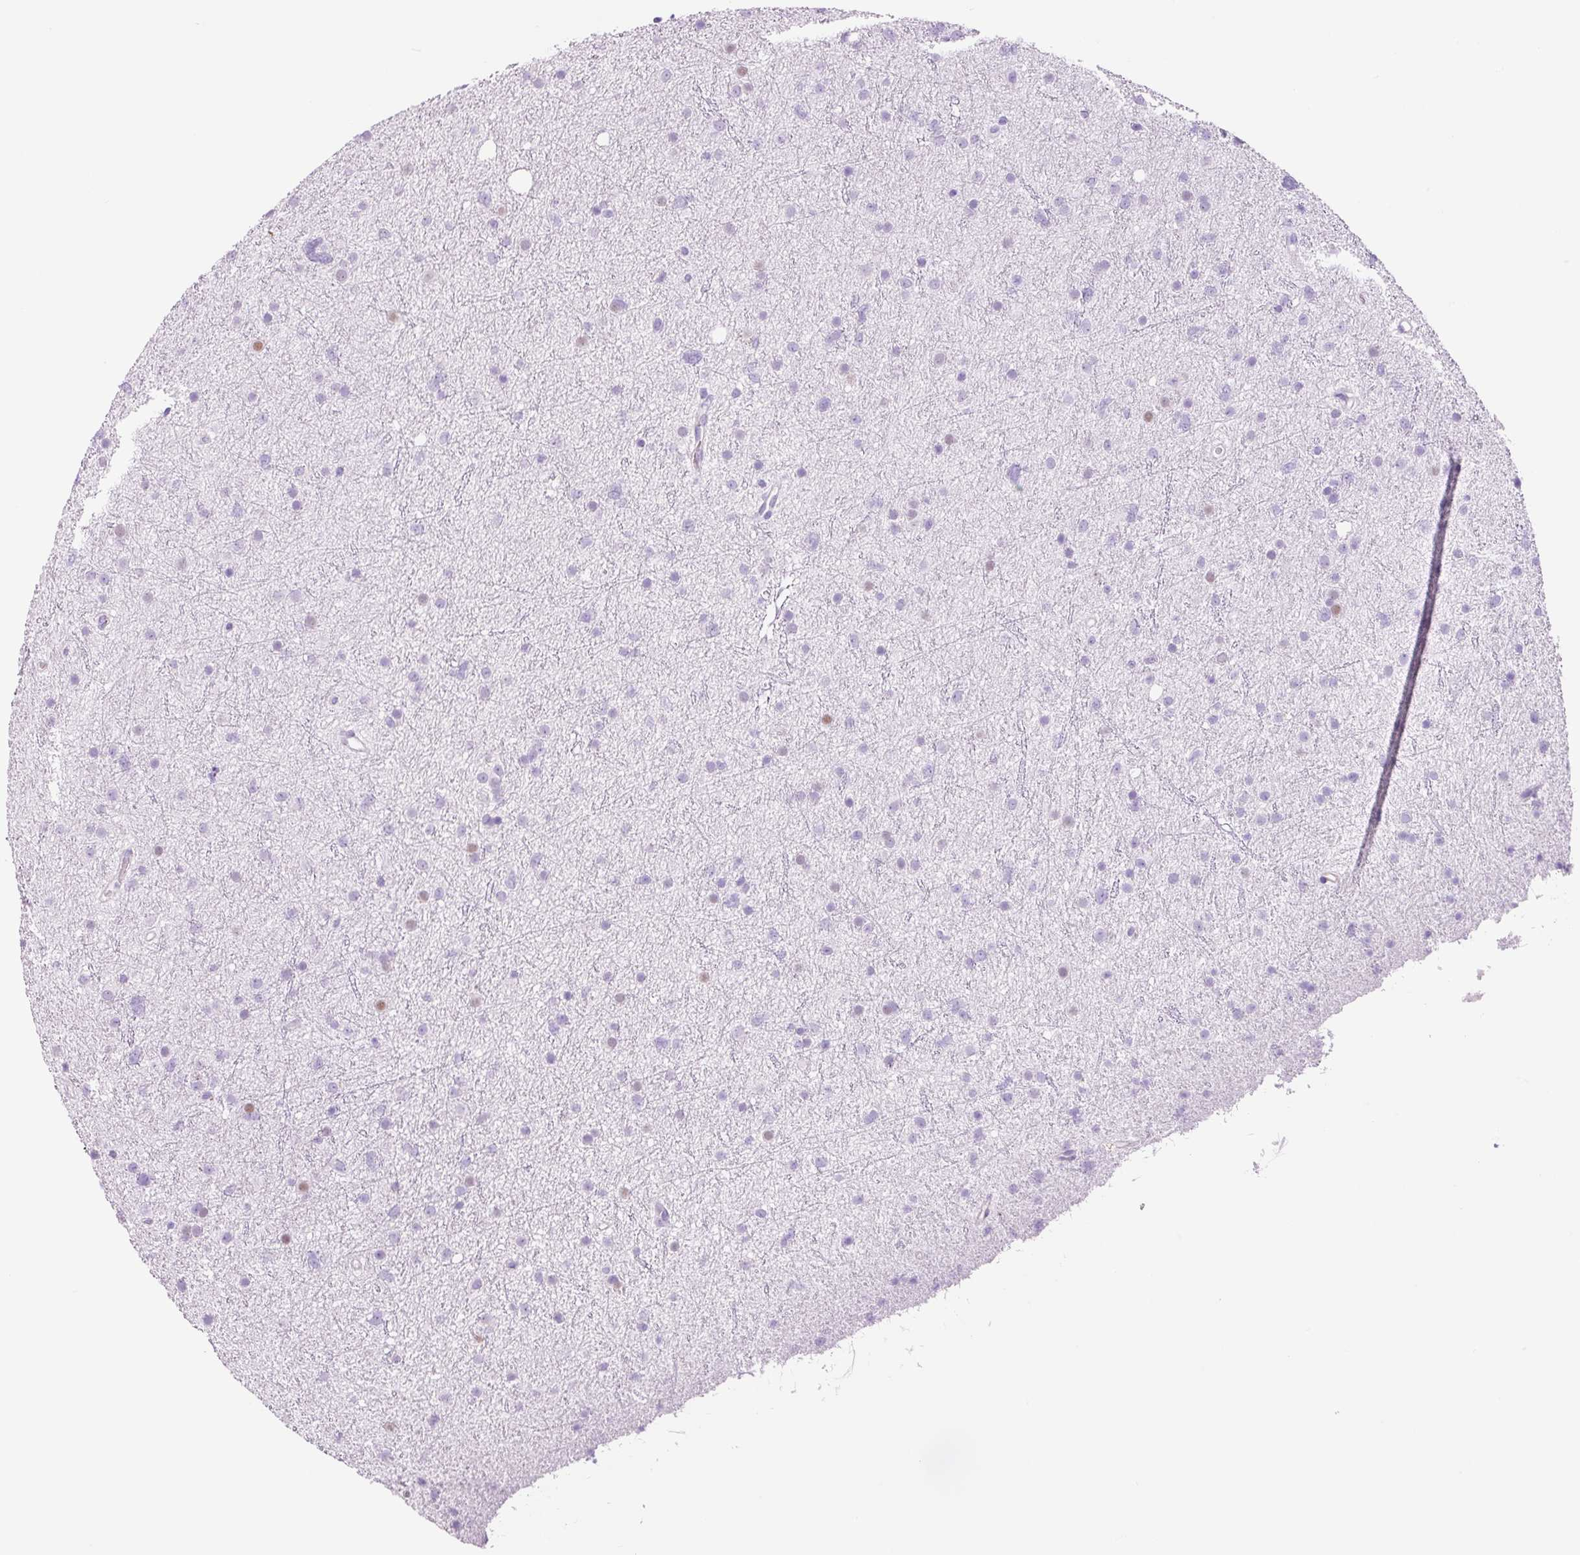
{"staining": {"intensity": "negative", "quantity": "none", "location": "none"}, "tissue": "glioma", "cell_type": "Tumor cells", "image_type": "cancer", "snomed": [{"axis": "morphology", "description": "Glioma, malignant, Low grade"}, {"axis": "topography", "description": "Cerebral cortex"}], "caption": "Human glioma stained for a protein using IHC reveals no expression in tumor cells.", "gene": "ADSS1", "patient": {"sex": "female", "age": 39}}